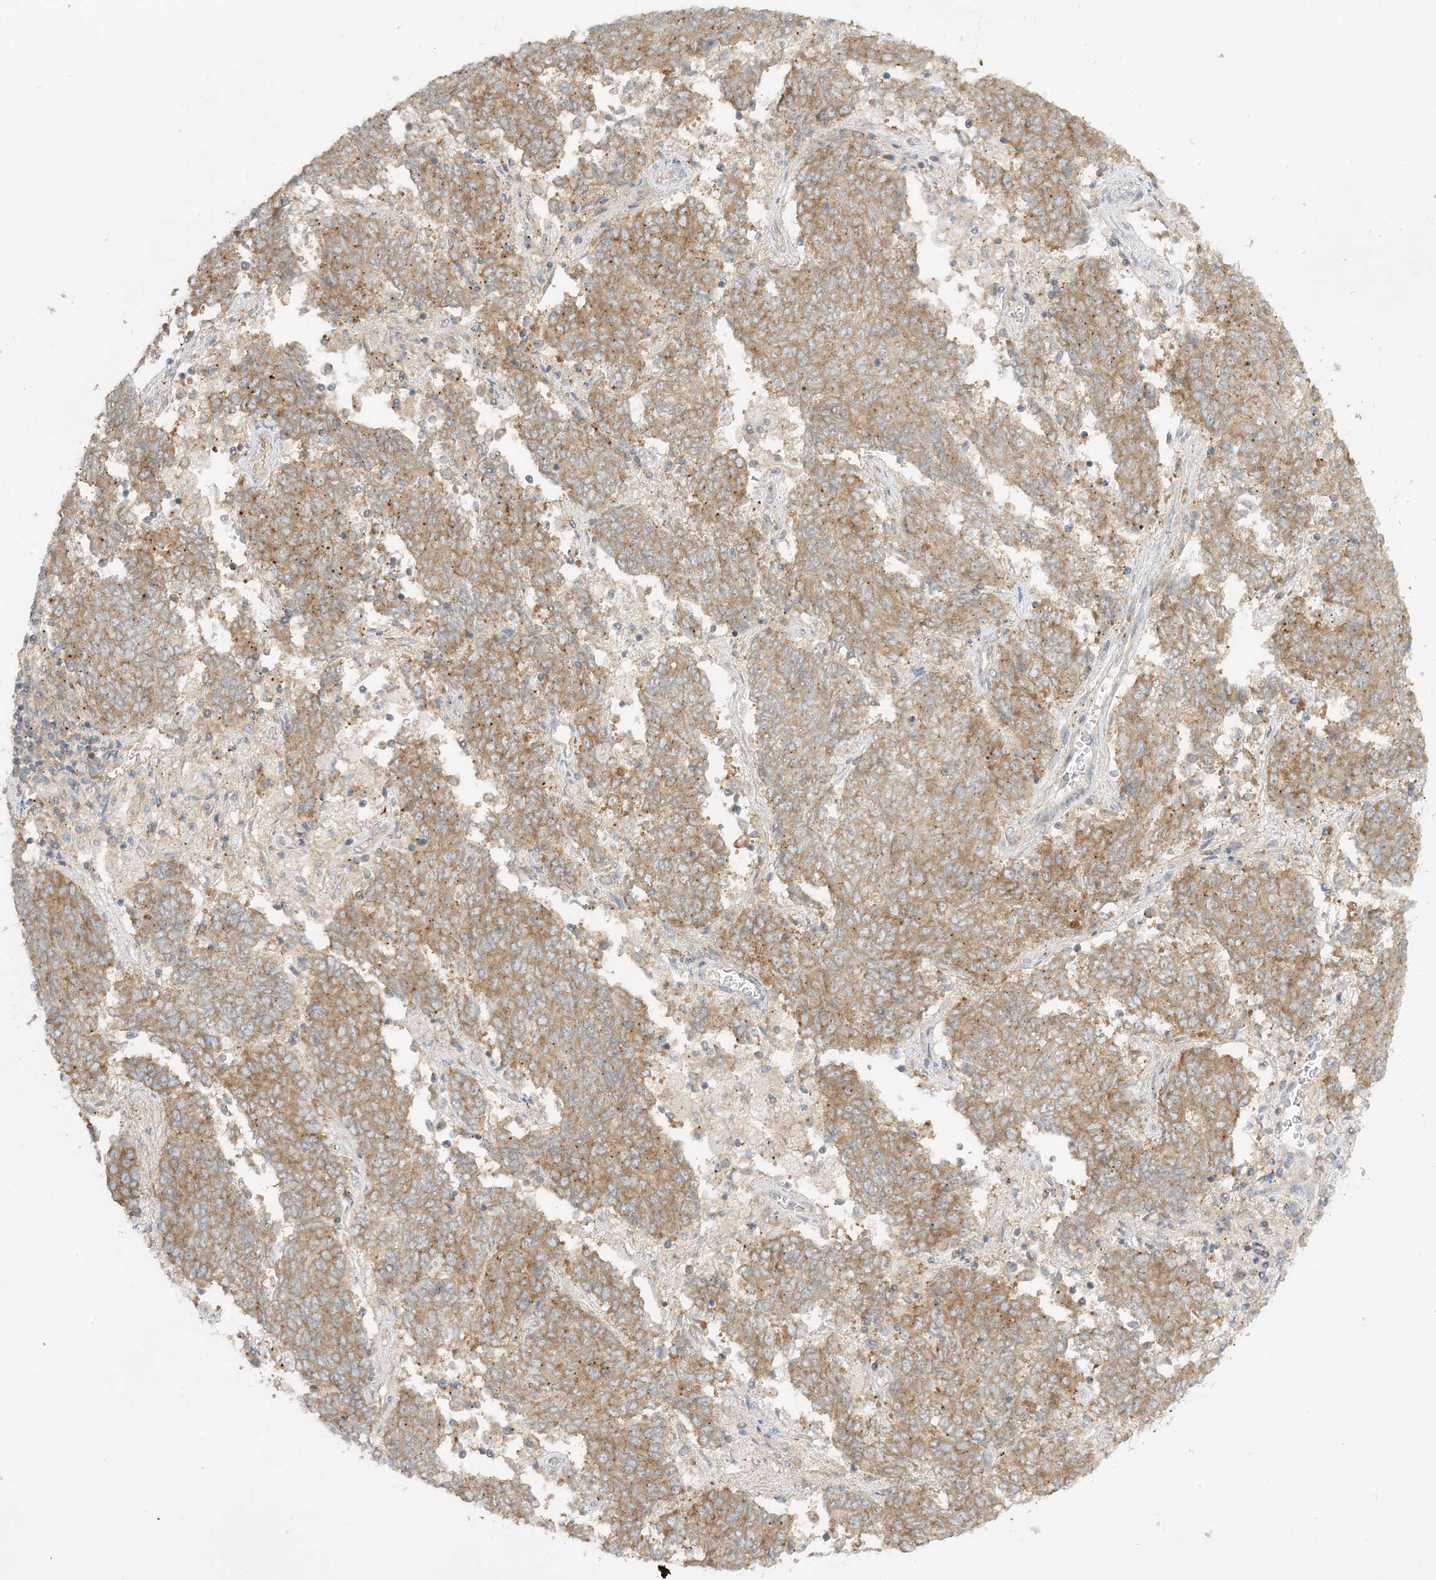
{"staining": {"intensity": "moderate", "quantity": ">75%", "location": "cytoplasmic/membranous"}, "tissue": "endometrial cancer", "cell_type": "Tumor cells", "image_type": "cancer", "snomed": [{"axis": "morphology", "description": "Adenocarcinoma, NOS"}, {"axis": "topography", "description": "Endometrium"}], "caption": "Immunohistochemical staining of endometrial cancer (adenocarcinoma) shows moderate cytoplasmic/membranous protein expression in about >75% of tumor cells. (Brightfield microscopy of DAB IHC at high magnification).", "gene": "RPP40", "patient": {"sex": "female", "age": 80}}